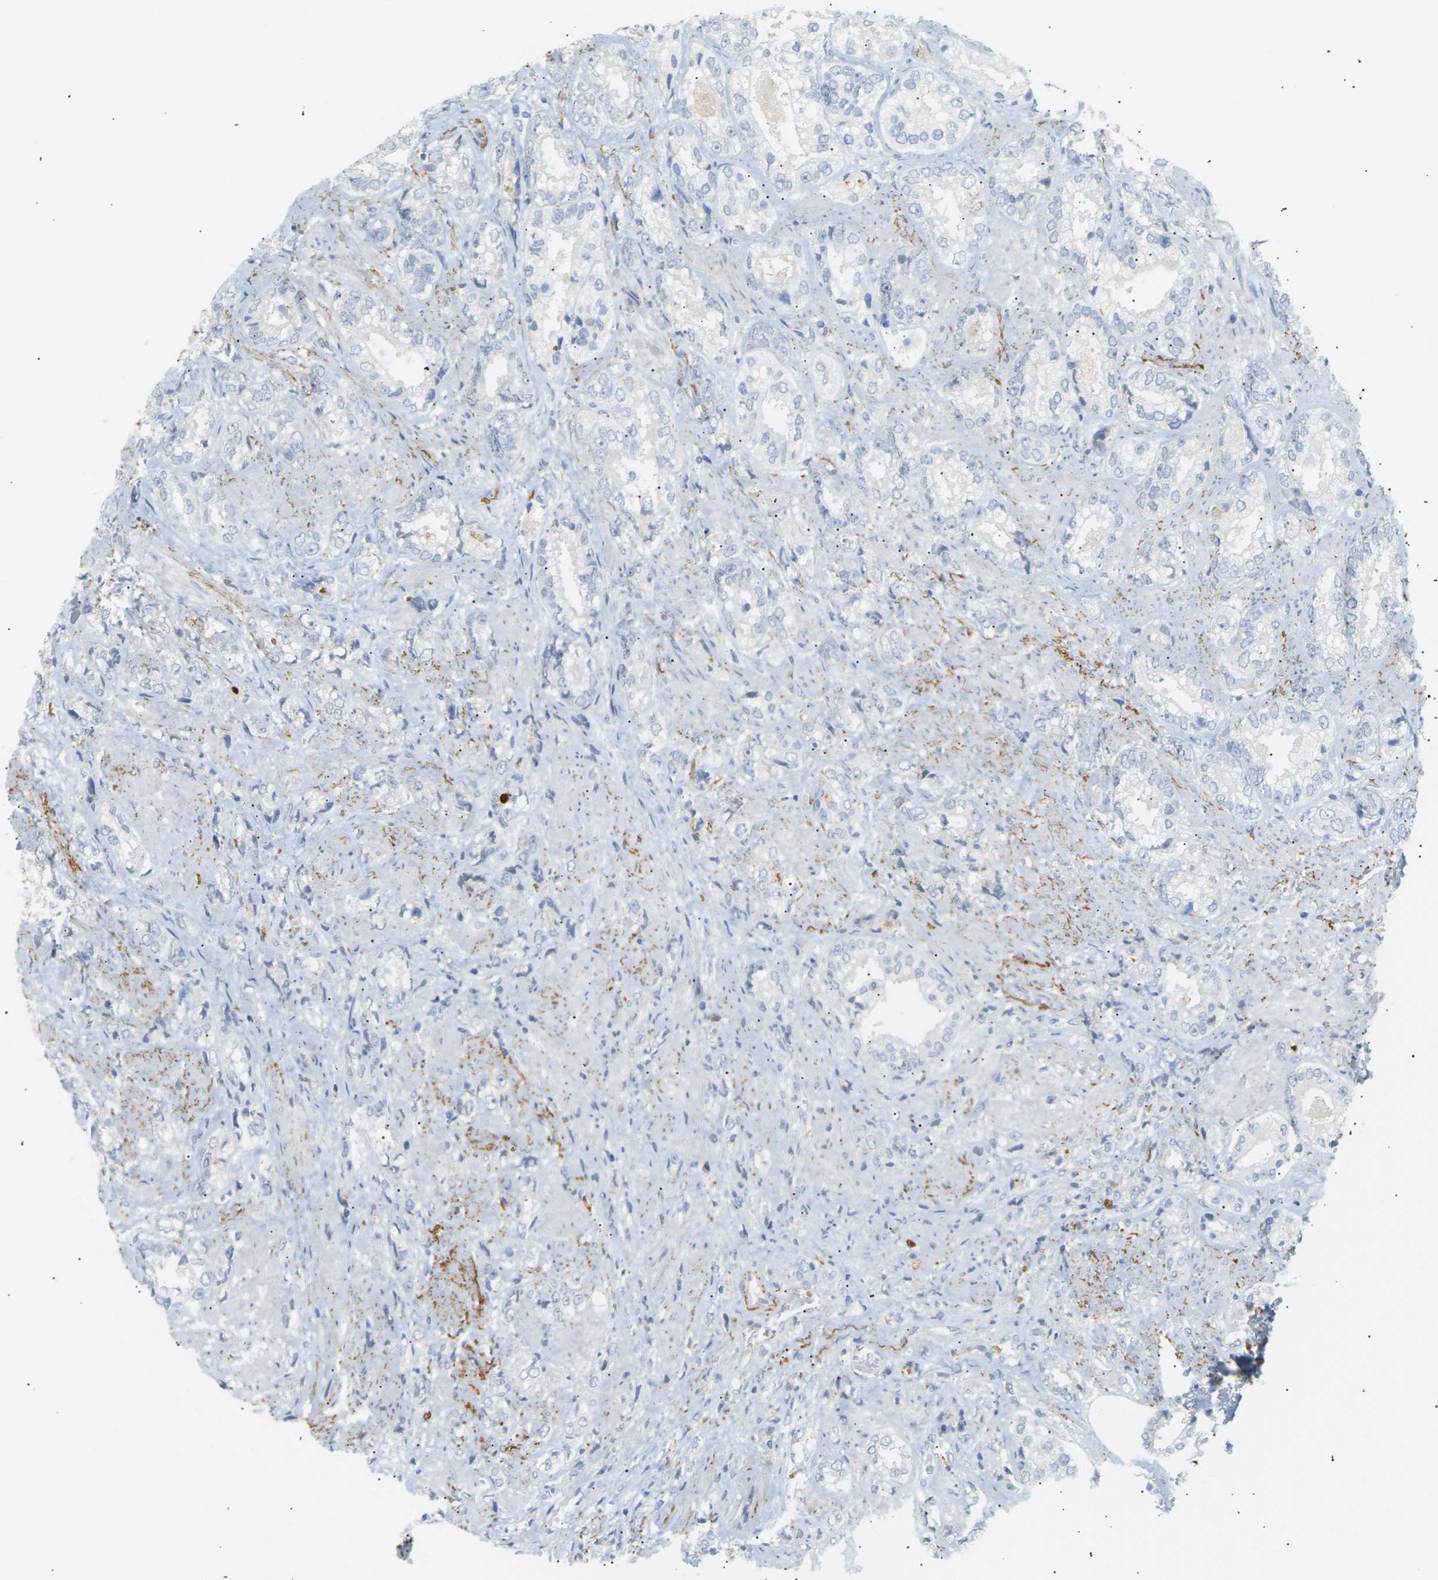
{"staining": {"intensity": "negative", "quantity": "none", "location": "none"}, "tissue": "prostate cancer", "cell_type": "Tumor cells", "image_type": "cancer", "snomed": [{"axis": "morphology", "description": "Adenocarcinoma, High grade"}, {"axis": "topography", "description": "Prostate"}], "caption": "The immunohistochemistry (IHC) histopathology image has no significant positivity in tumor cells of adenocarcinoma (high-grade) (prostate) tissue.", "gene": "CLU", "patient": {"sex": "male", "age": 61}}